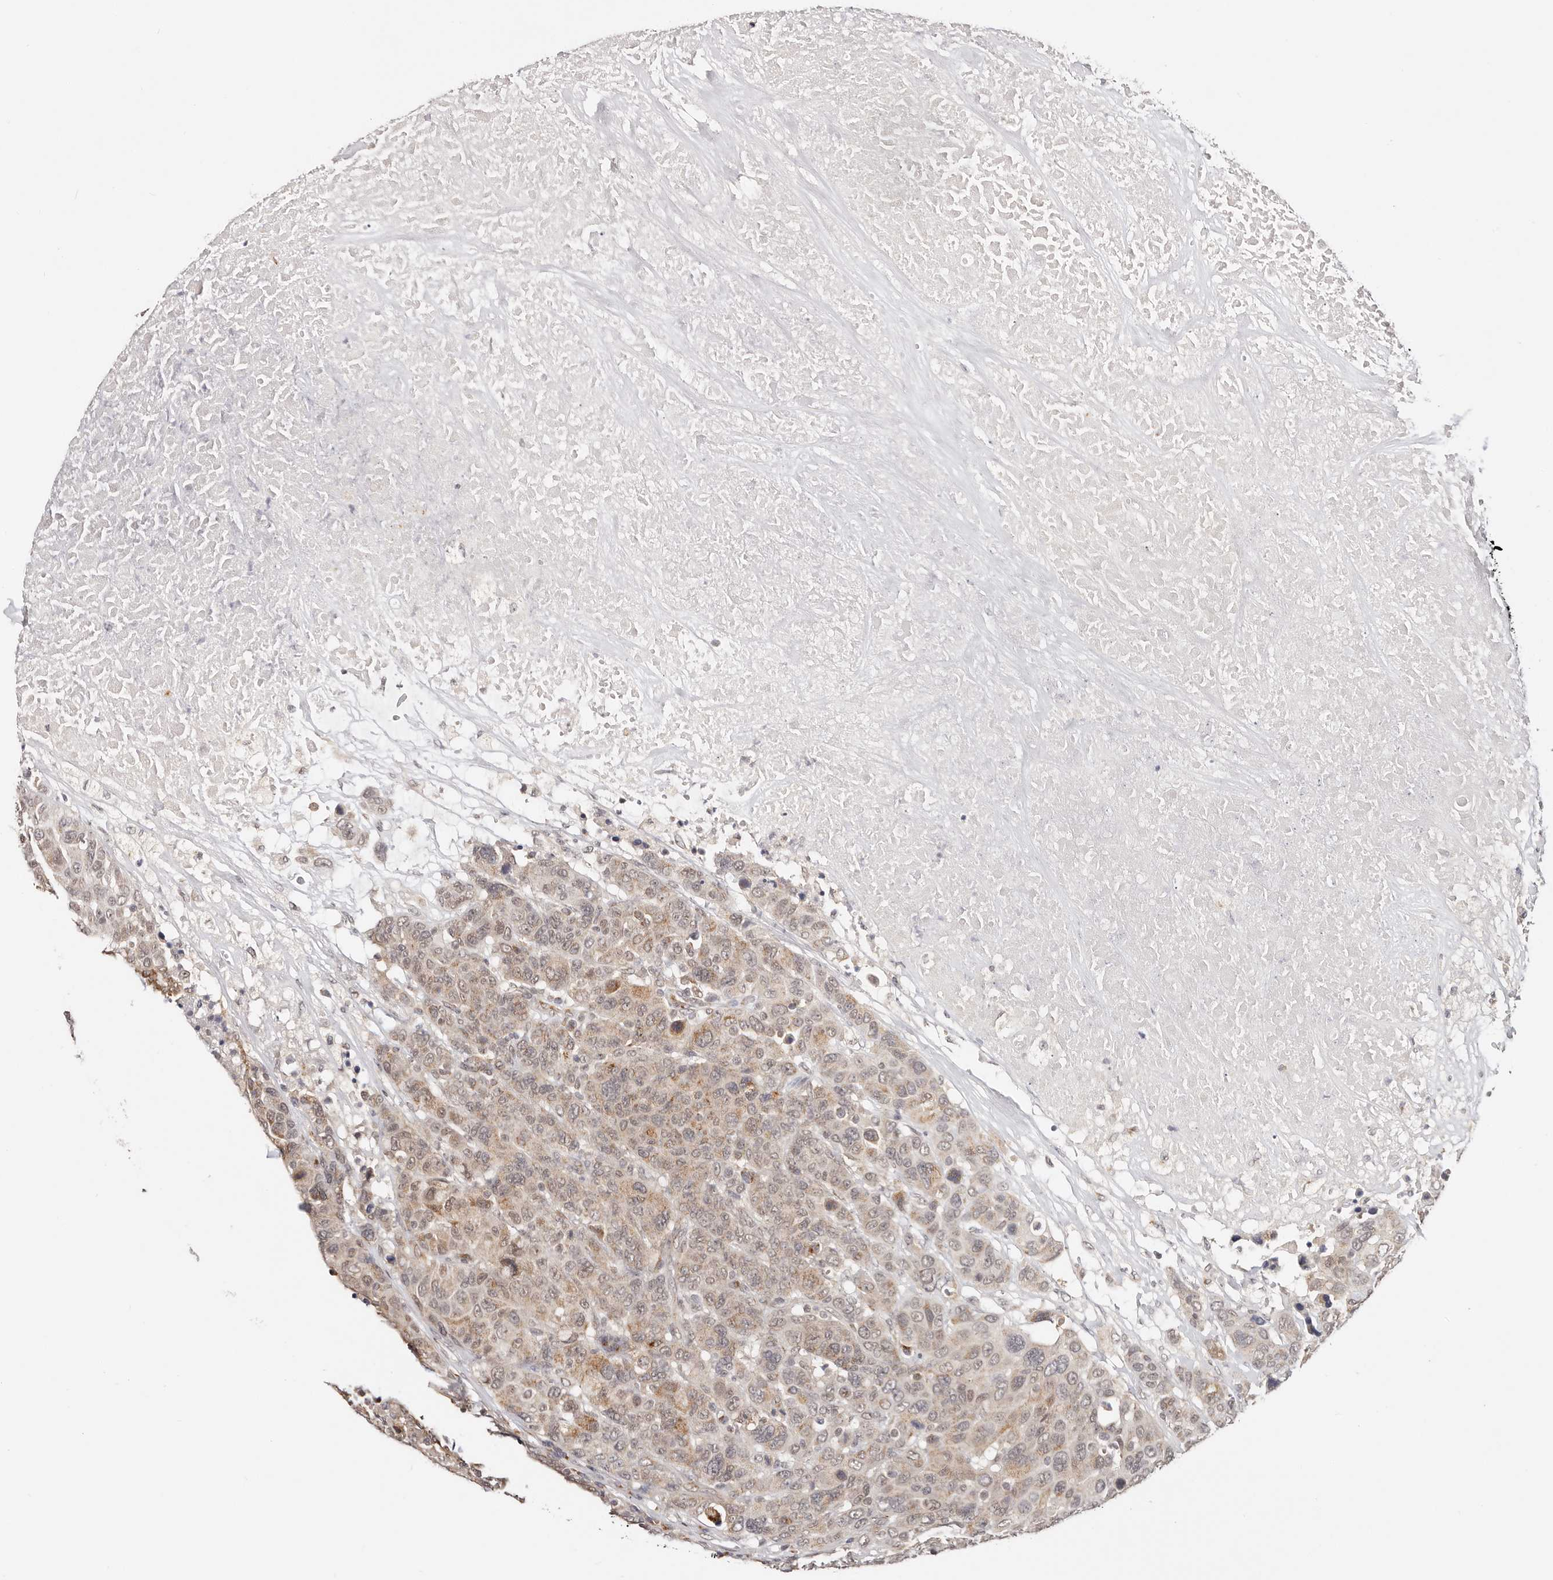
{"staining": {"intensity": "weak", "quantity": ">75%", "location": "cytoplasmic/membranous,nuclear"}, "tissue": "breast cancer", "cell_type": "Tumor cells", "image_type": "cancer", "snomed": [{"axis": "morphology", "description": "Duct carcinoma"}, {"axis": "topography", "description": "Breast"}], "caption": "DAB (3,3'-diaminobenzidine) immunohistochemical staining of human breast cancer demonstrates weak cytoplasmic/membranous and nuclear protein staining in approximately >75% of tumor cells. The staining was performed using DAB (3,3'-diaminobenzidine) to visualize the protein expression in brown, while the nuclei were stained in blue with hematoxylin (Magnification: 20x).", "gene": "VIPAS39", "patient": {"sex": "female", "age": 37}}